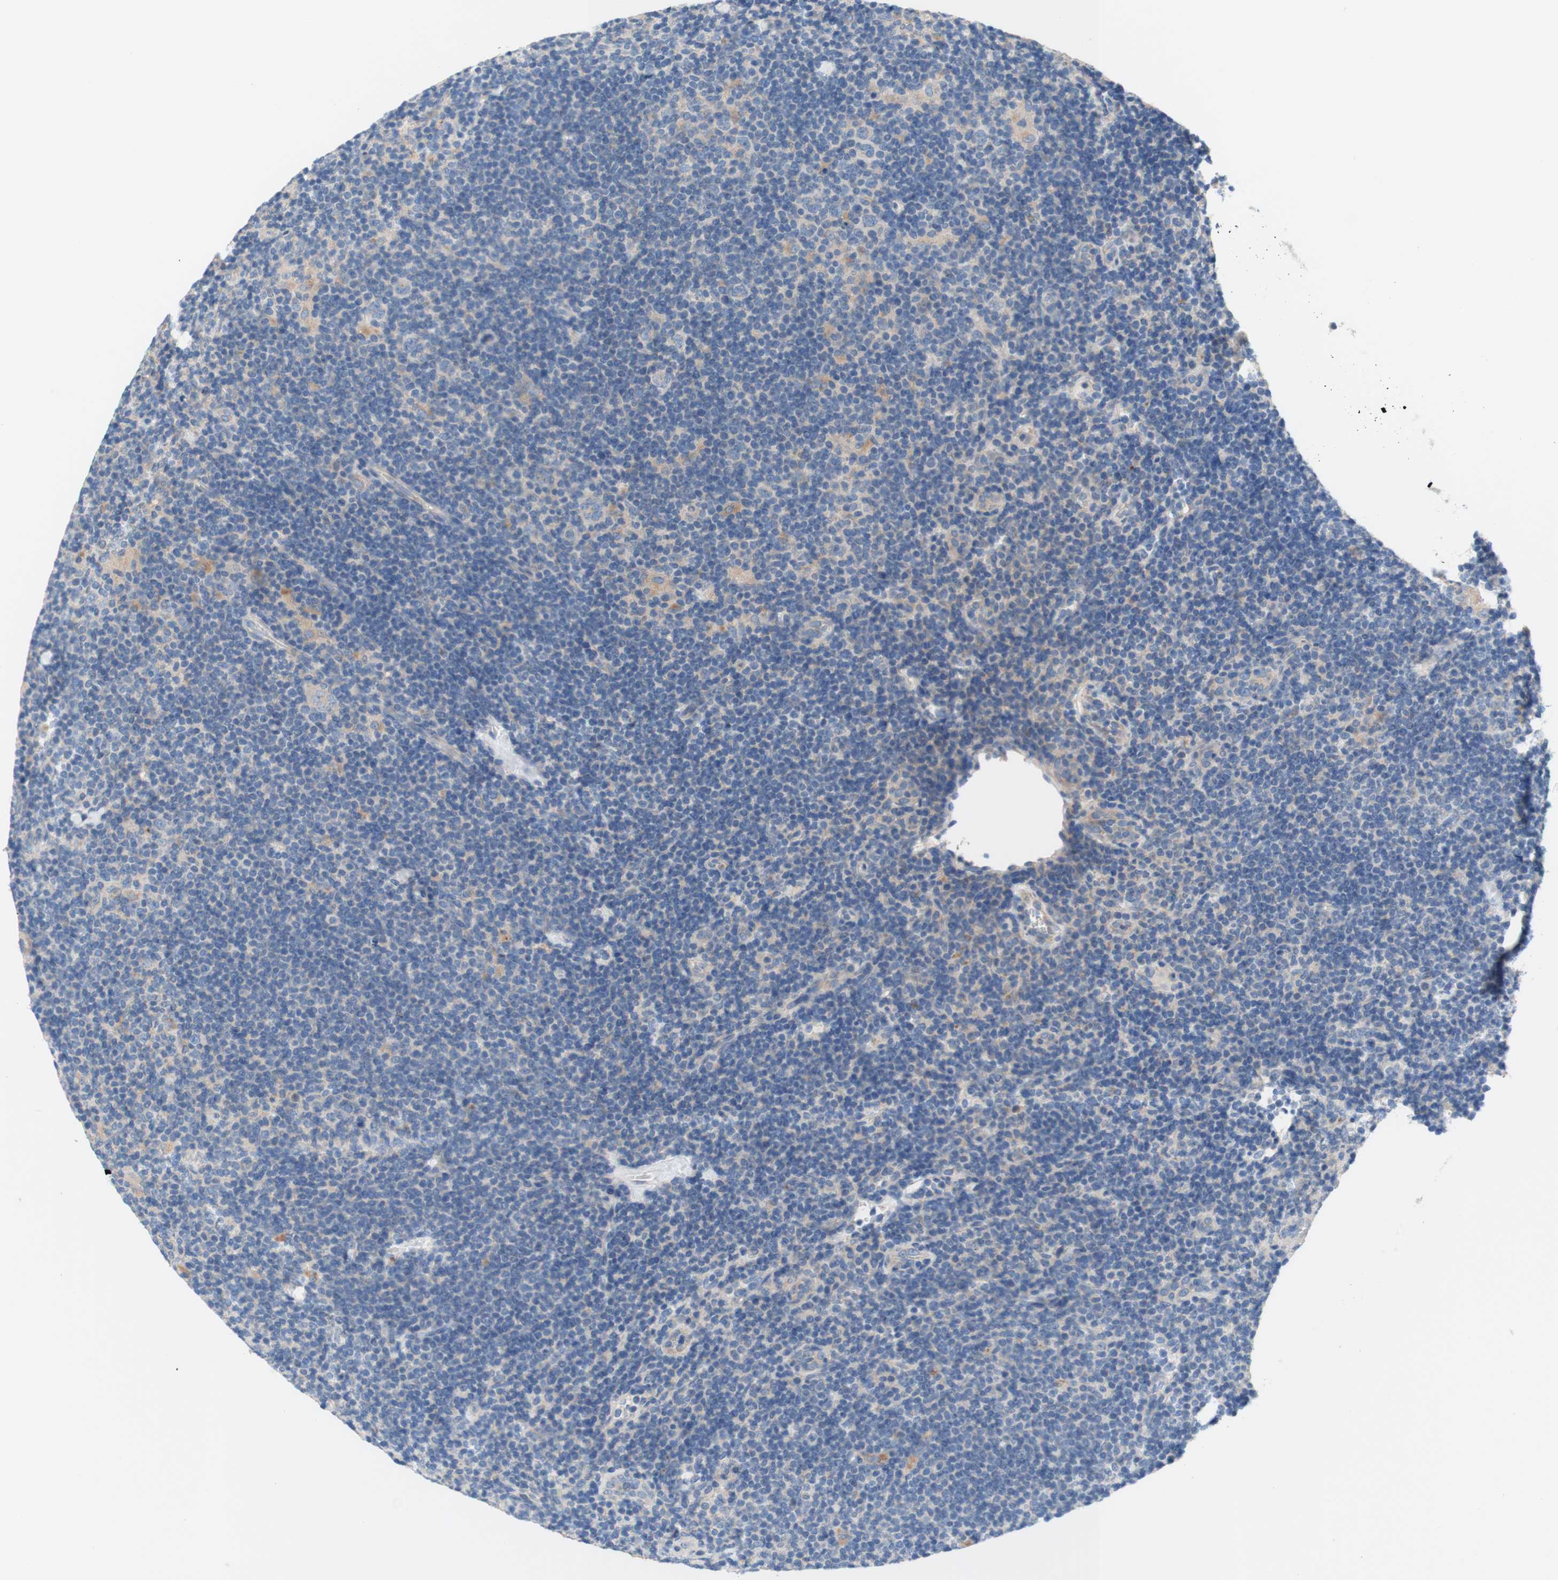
{"staining": {"intensity": "weak", "quantity": ">75%", "location": "cytoplasmic/membranous"}, "tissue": "lymphoma", "cell_type": "Tumor cells", "image_type": "cancer", "snomed": [{"axis": "morphology", "description": "Hodgkin's disease, NOS"}, {"axis": "topography", "description": "Lymph node"}], "caption": "Immunohistochemical staining of human Hodgkin's disease shows weak cytoplasmic/membranous protein expression in approximately >75% of tumor cells.", "gene": "F3", "patient": {"sex": "female", "age": 57}}